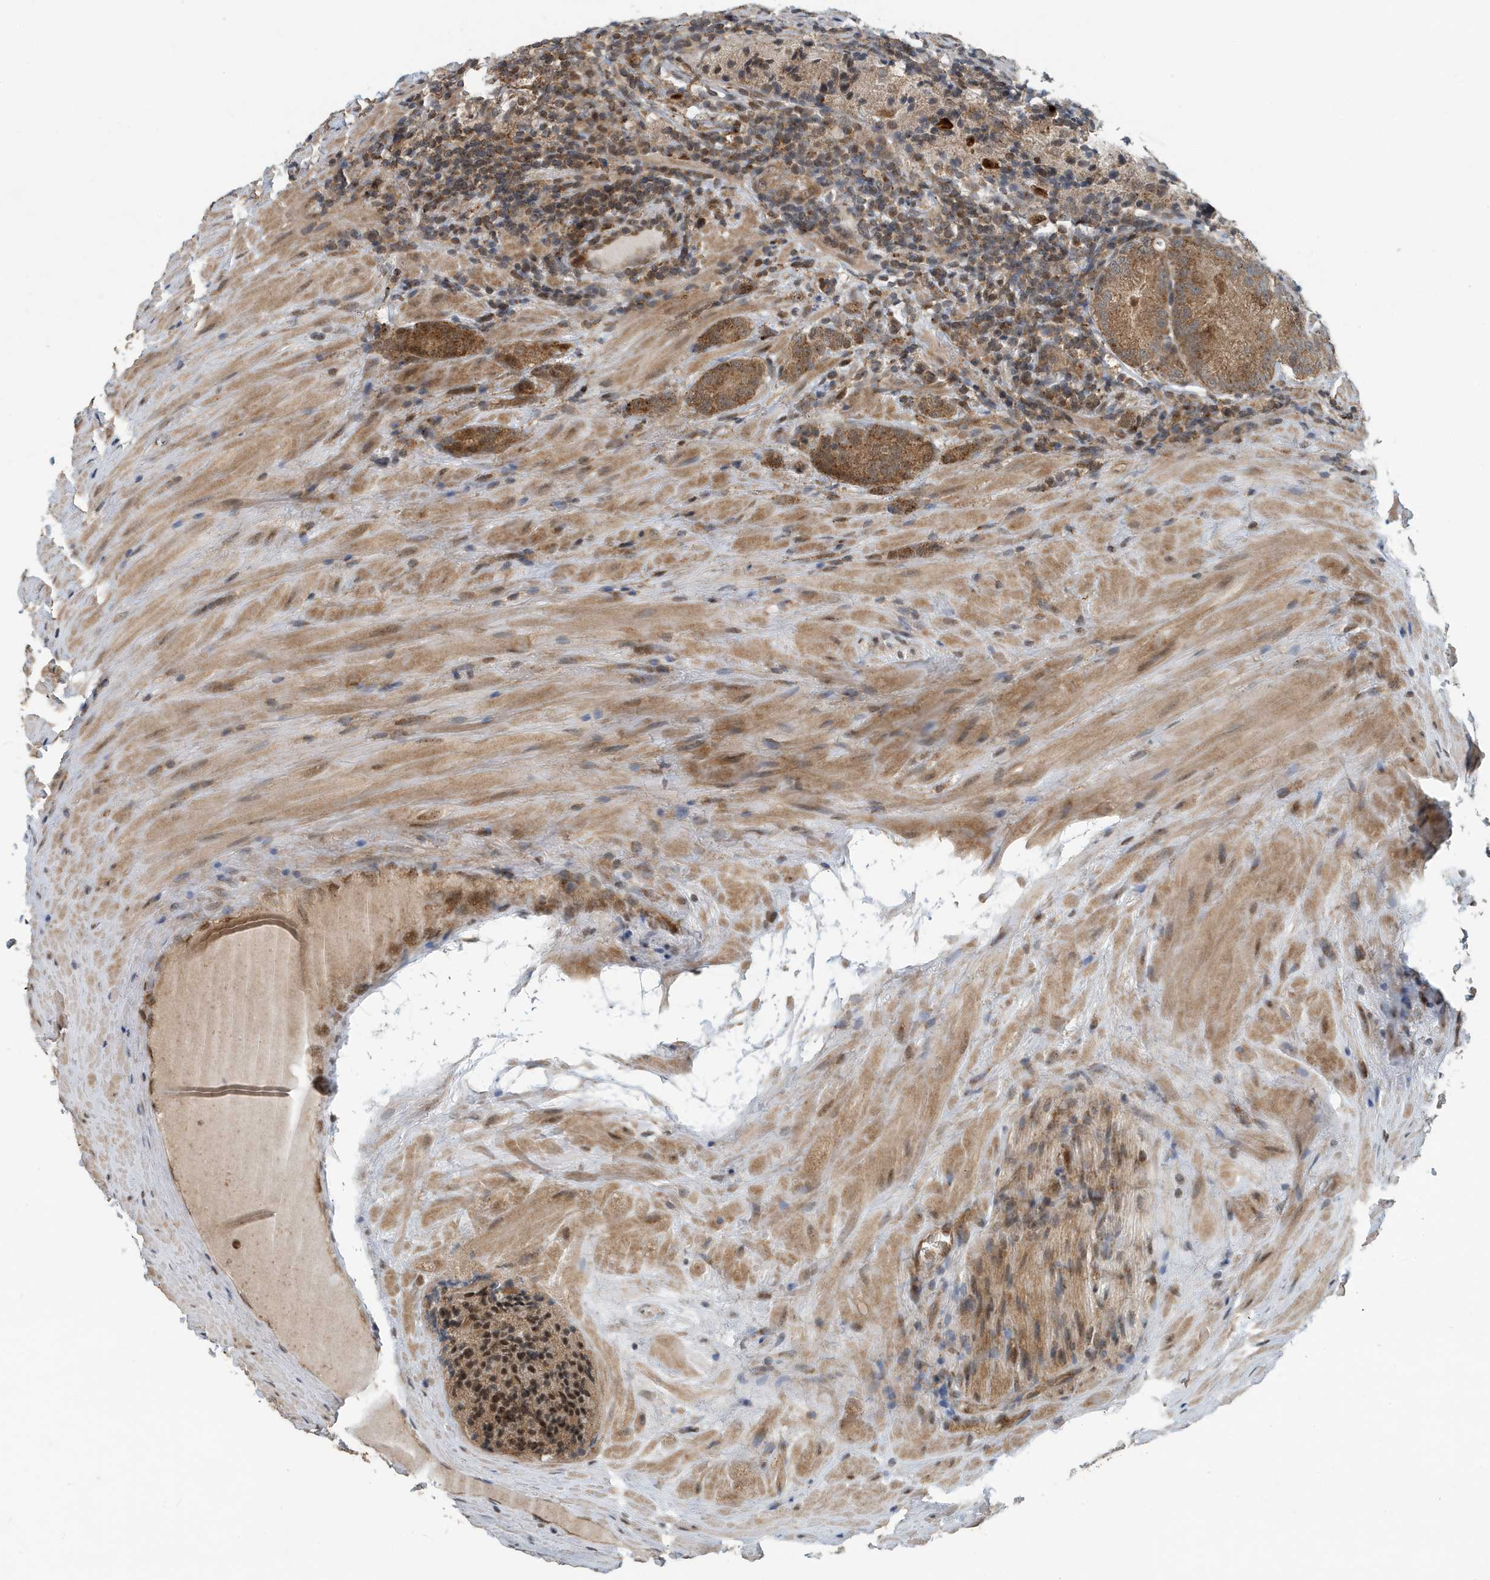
{"staining": {"intensity": "moderate", "quantity": ">75%", "location": "cytoplasmic/membranous"}, "tissue": "prostate cancer", "cell_type": "Tumor cells", "image_type": "cancer", "snomed": [{"axis": "morphology", "description": "Adenocarcinoma, High grade"}, {"axis": "topography", "description": "Prostate"}], "caption": "The histopathology image displays staining of prostate adenocarcinoma (high-grade), revealing moderate cytoplasmic/membranous protein expression (brown color) within tumor cells. The staining was performed using DAB (3,3'-diaminobenzidine), with brown indicating positive protein expression. Nuclei are stained blue with hematoxylin.", "gene": "KIF15", "patient": {"sex": "male", "age": 57}}